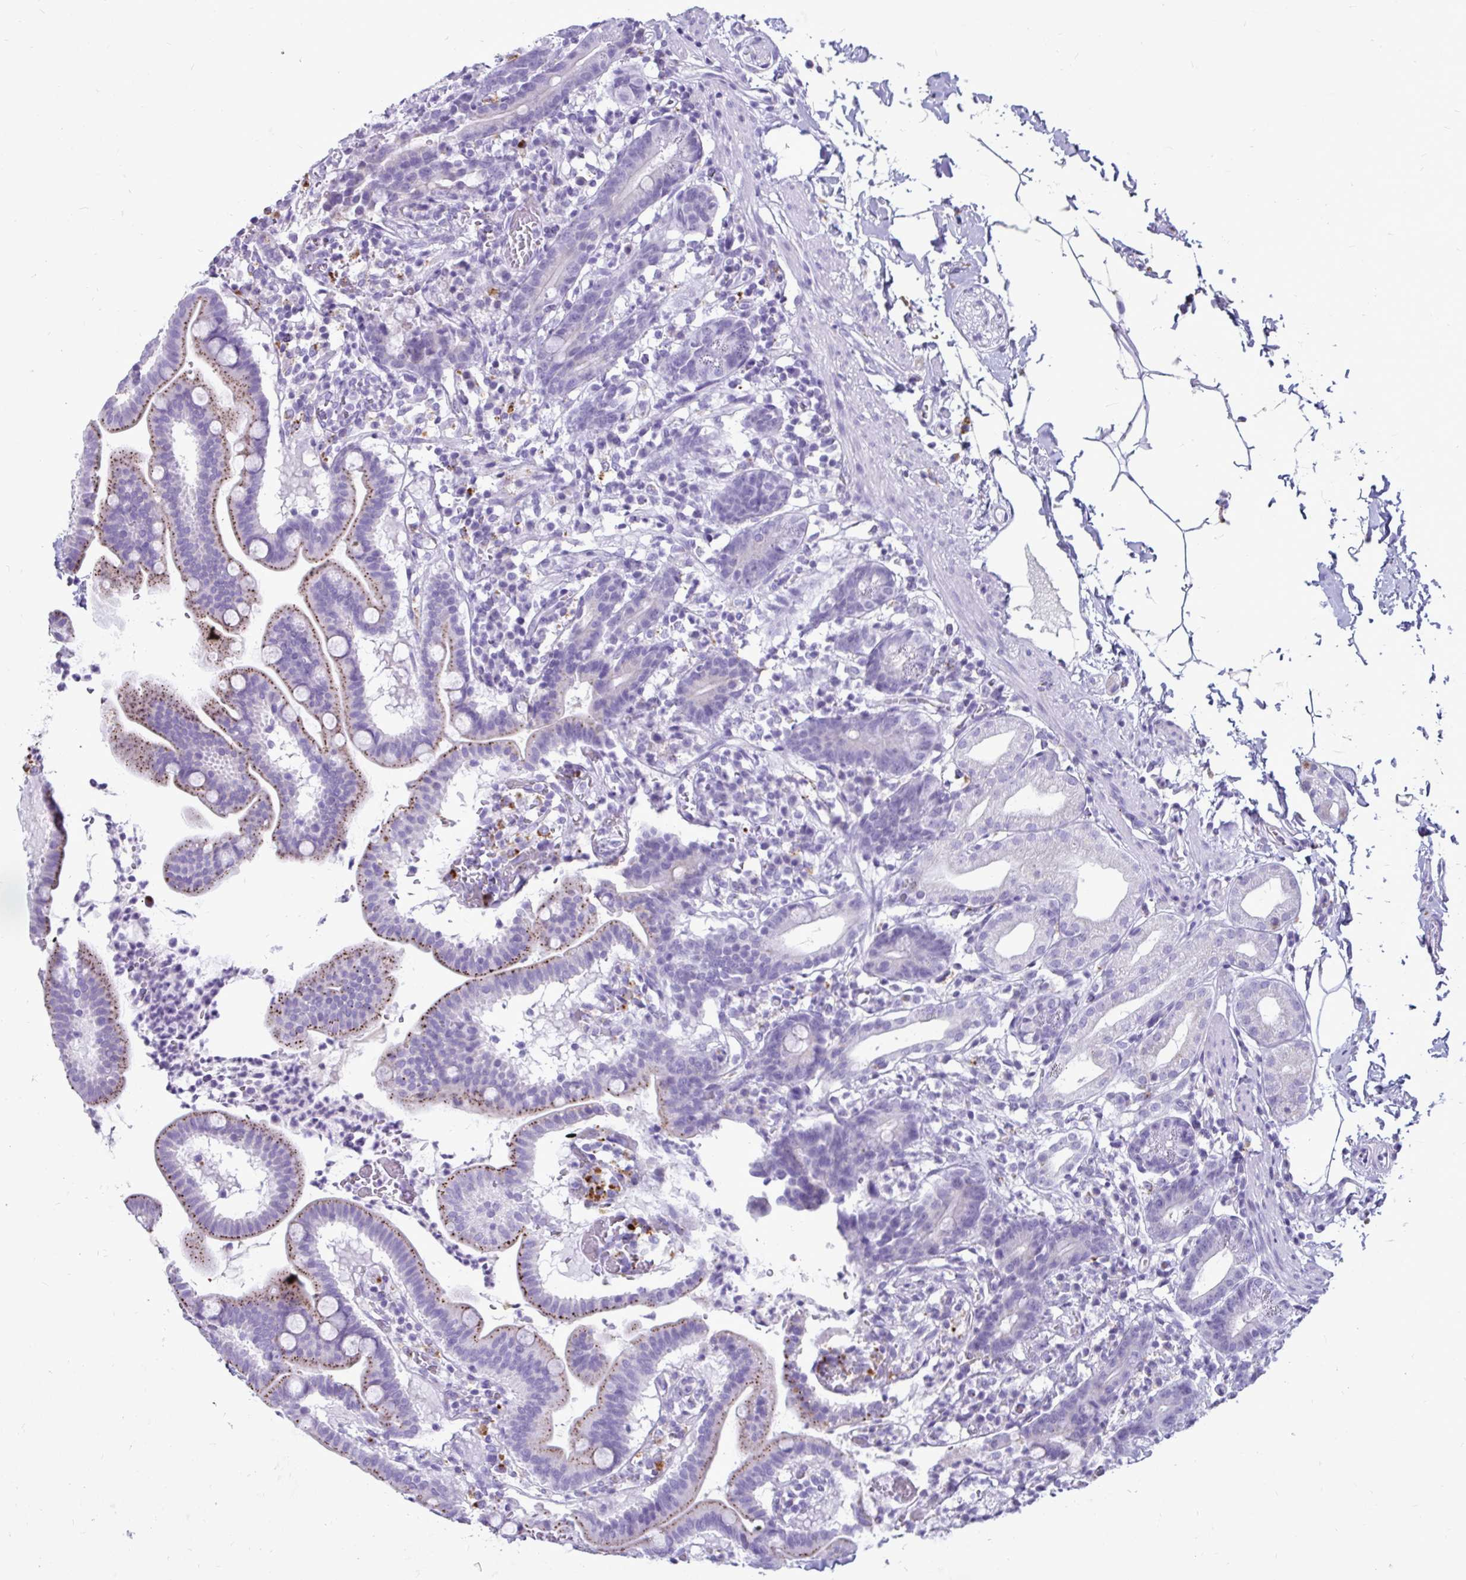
{"staining": {"intensity": "moderate", "quantity": "25%-75%", "location": "cytoplasmic/membranous"}, "tissue": "duodenum", "cell_type": "Glandular cells", "image_type": "normal", "snomed": [{"axis": "morphology", "description": "Normal tissue, NOS"}, {"axis": "topography", "description": "Pancreas"}, {"axis": "topography", "description": "Duodenum"}], "caption": "The micrograph reveals immunohistochemical staining of normal duodenum. There is moderate cytoplasmic/membranous expression is present in about 25%-75% of glandular cells.", "gene": "CTSZ", "patient": {"sex": "male", "age": 59}}